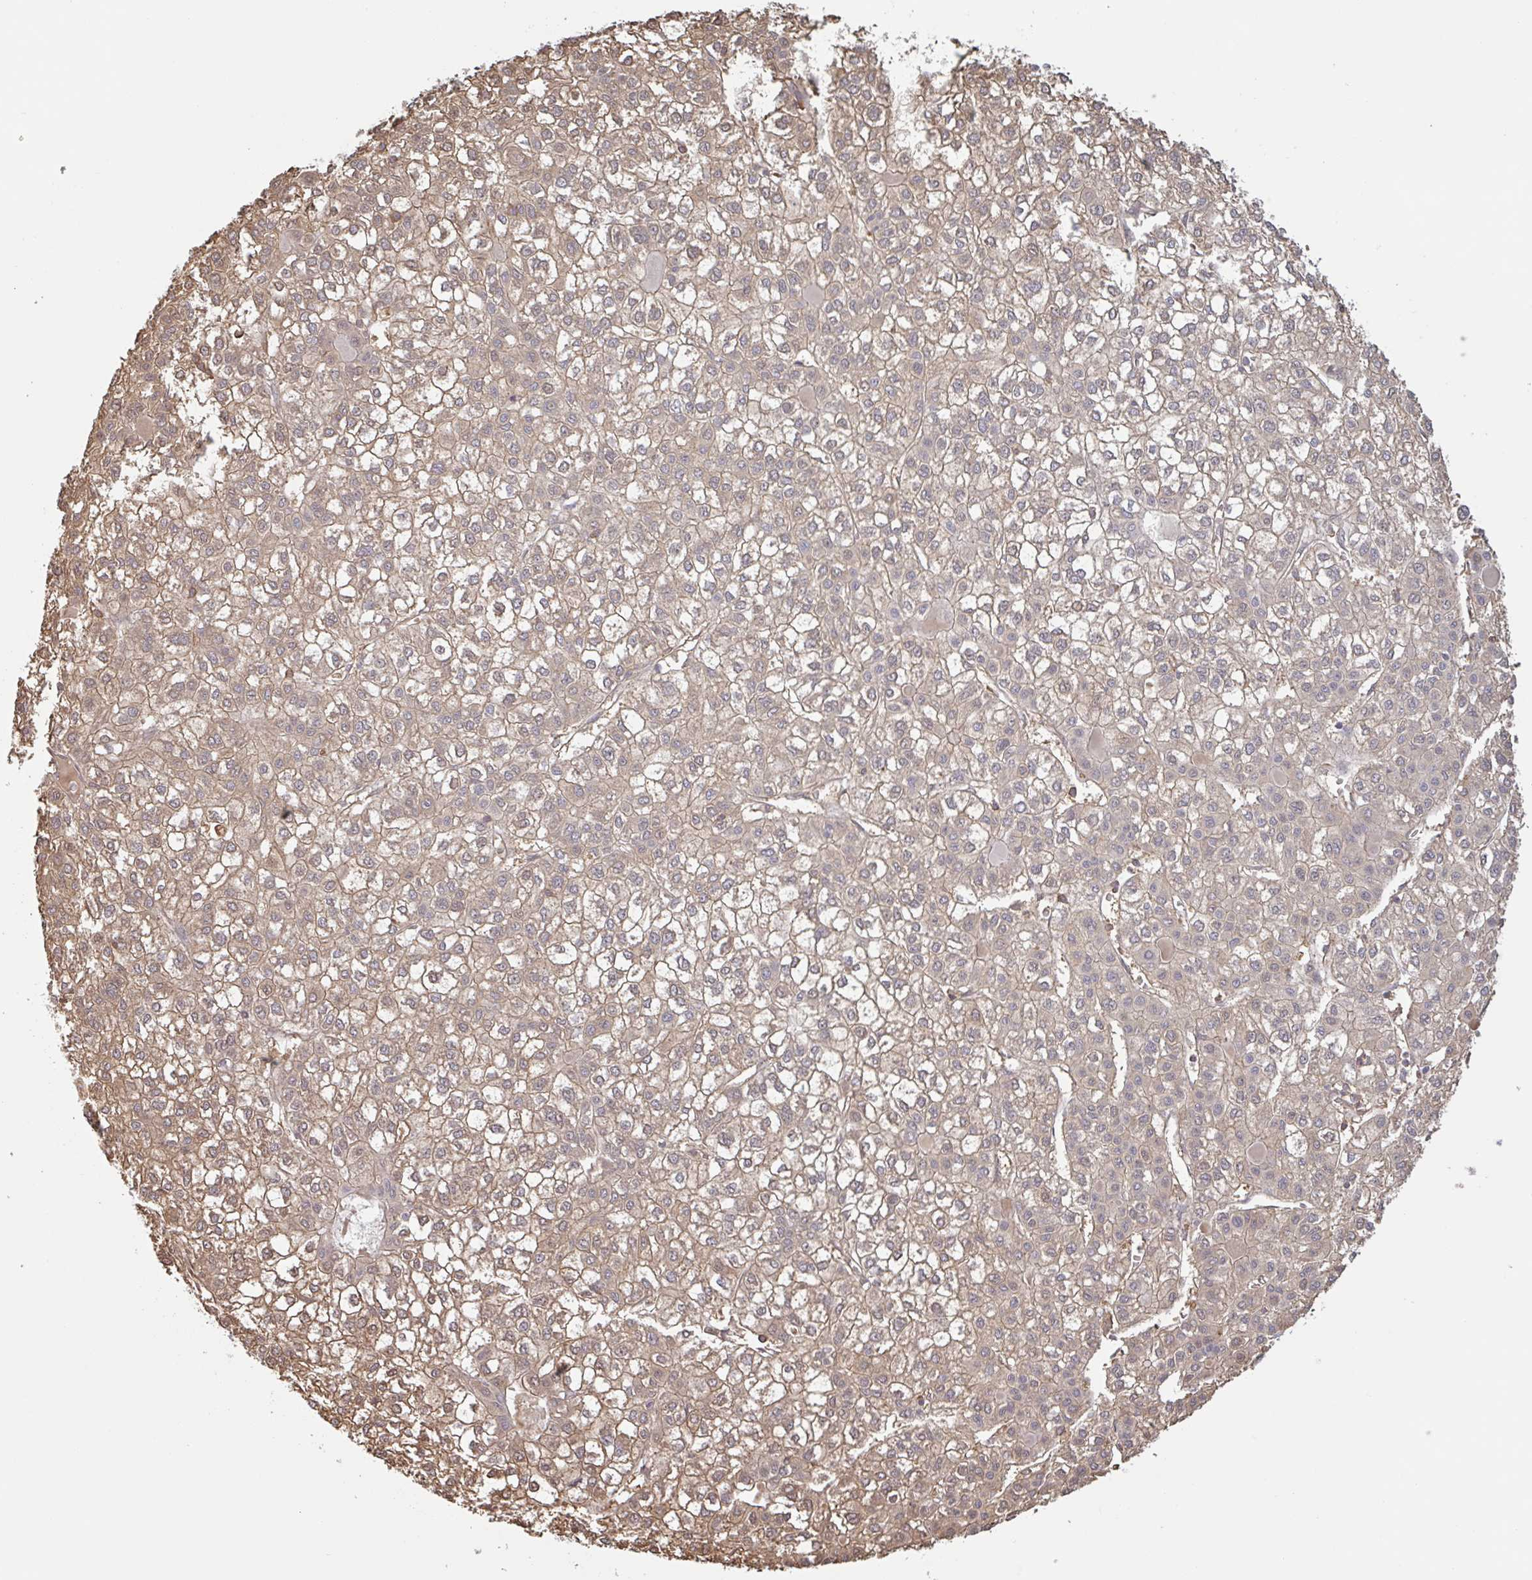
{"staining": {"intensity": "weak", "quantity": ">75%", "location": "cytoplasmic/membranous"}, "tissue": "liver cancer", "cell_type": "Tumor cells", "image_type": "cancer", "snomed": [{"axis": "morphology", "description": "Carcinoma, Hepatocellular, NOS"}, {"axis": "topography", "description": "Liver"}], "caption": "IHC staining of liver hepatocellular carcinoma, which displays low levels of weak cytoplasmic/membranous expression in about >75% of tumor cells indicating weak cytoplasmic/membranous protein positivity. The staining was performed using DAB (3,3'-diaminobenzidine) (brown) for protein detection and nuclei were counterstained in hematoxylin (blue).", "gene": "OTOP2", "patient": {"sex": "female", "age": 43}}